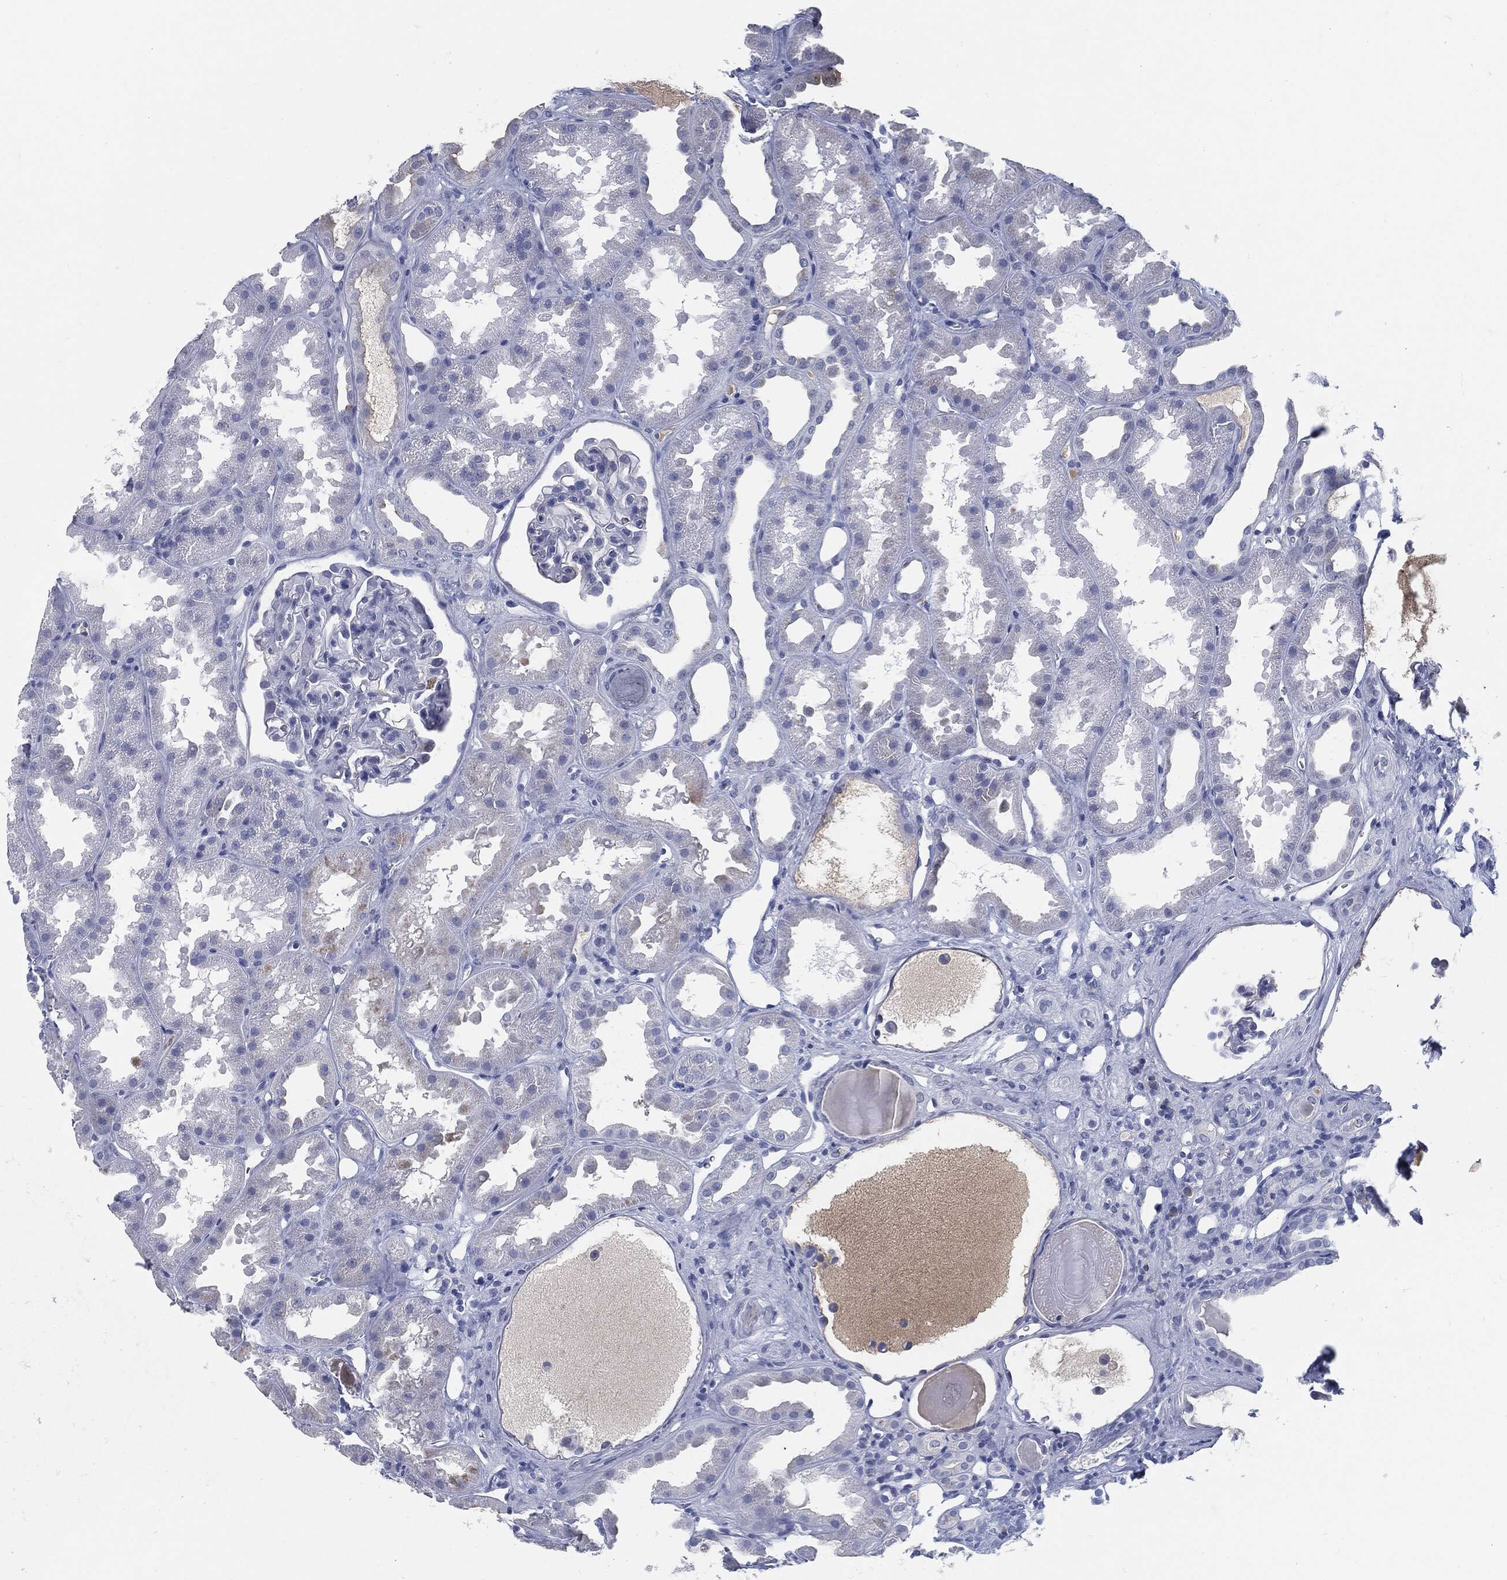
{"staining": {"intensity": "negative", "quantity": "none", "location": "none"}, "tissue": "kidney", "cell_type": "Cells in glomeruli", "image_type": "normal", "snomed": [{"axis": "morphology", "description": "Normal tissue, NOS"}, {"axis": "topography", "description": "Kidney"}], "caption": "A micrograph of kidney stained for a protein demonstrates no brown staining in cells in glomeruli.", "gene": "MST1", "patient": {"sex": "male", "age": 61}}